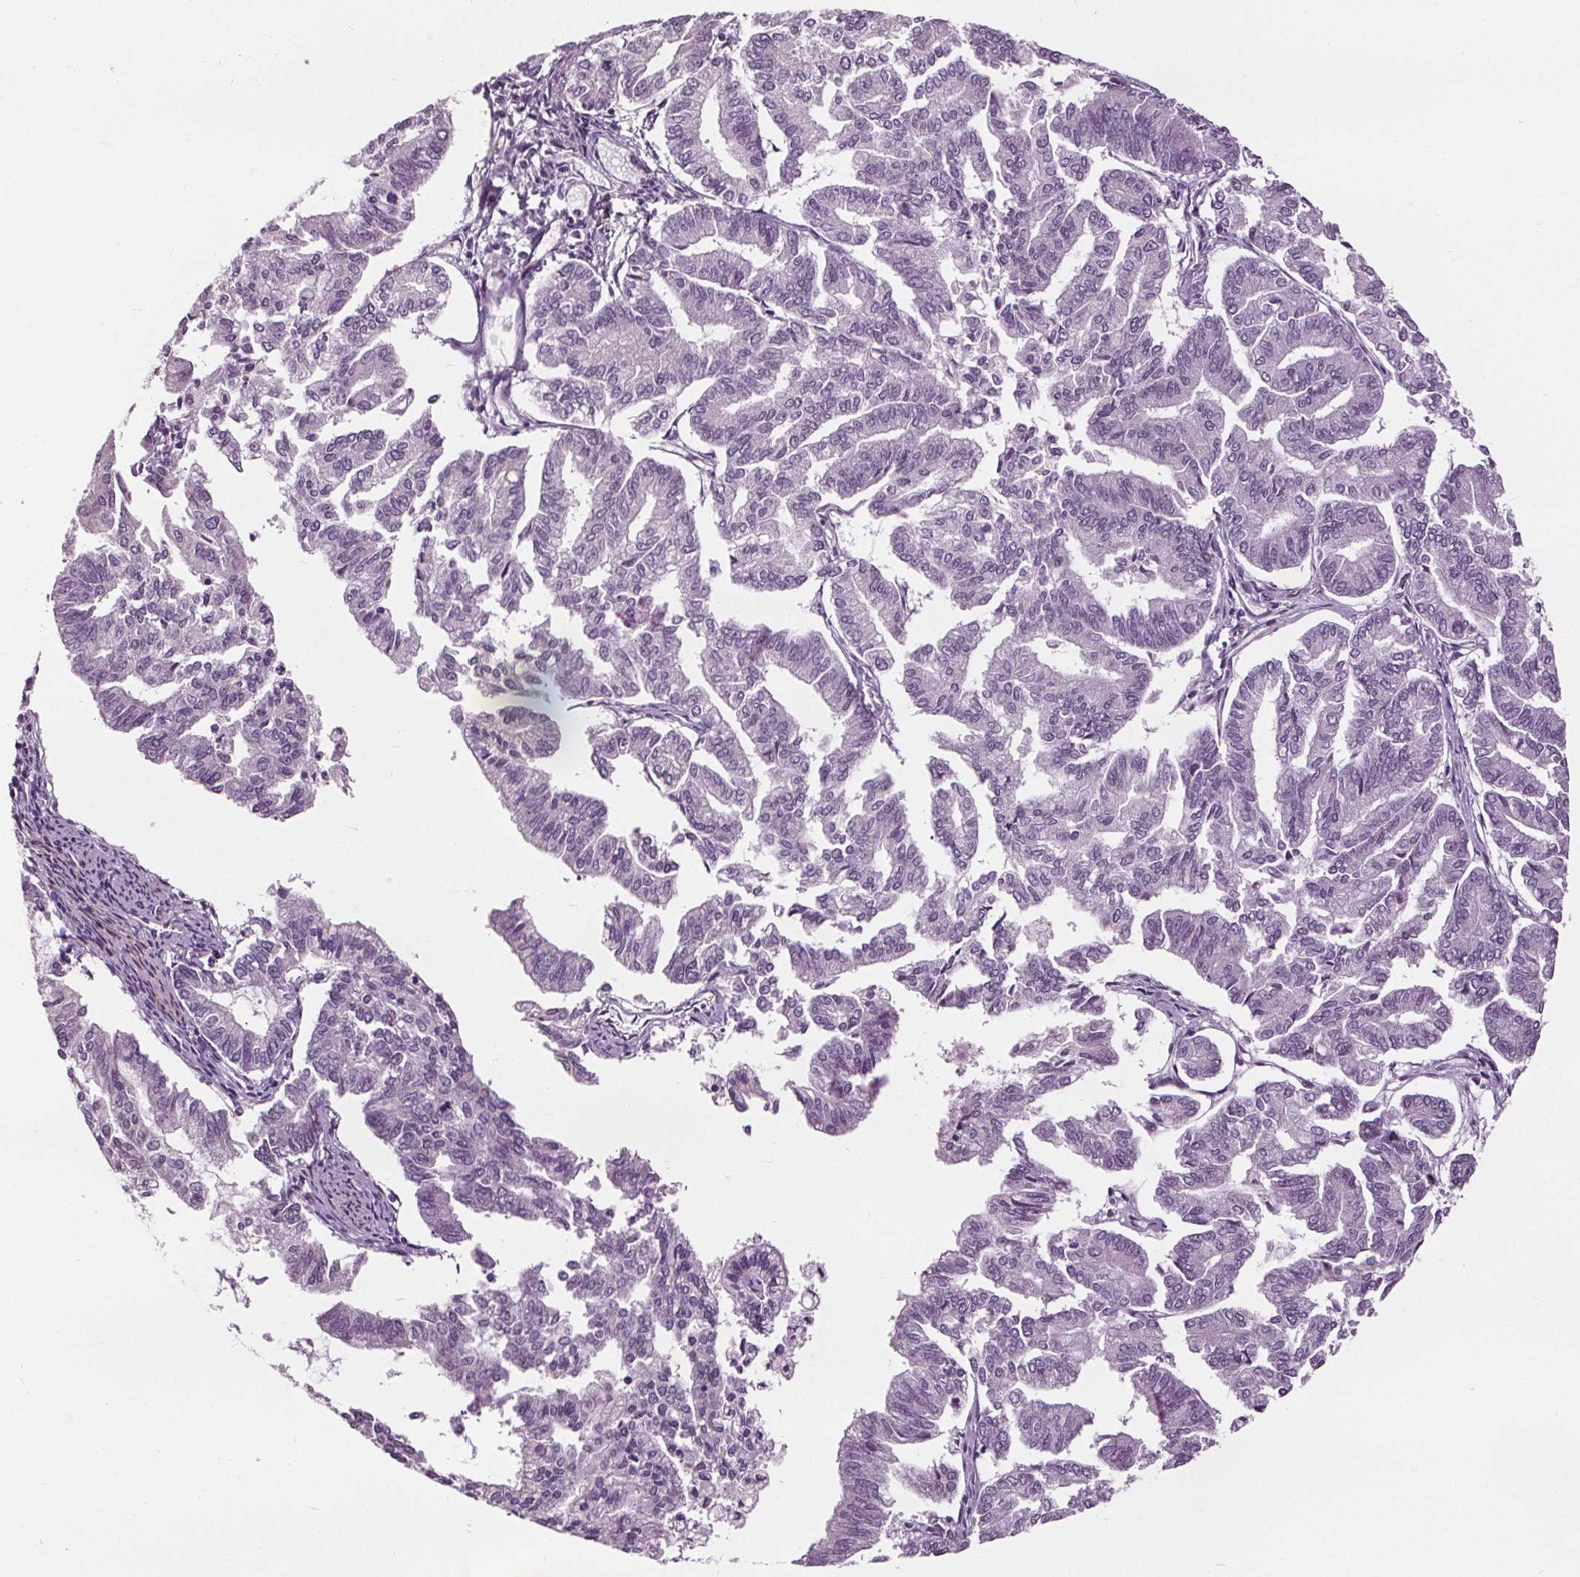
{"staining": {"intensity": "negative", "quantity": "none", "location": "none"}, "tissue": "endometrial cancer", "cell_type": "Tumor cells", "image_type": "cancer", "snomed": [{"axis": "morphology", "description": "Adenocarcinoma, NOS"}, {"axis": "topography", "description": "Endometrium"}], "caption": "Histopathology image shows no protein positivity in tumor cells of endometrial cancer tissue.", "gene": "RASA1", "patient": {"sex": "female", "age": 79}}